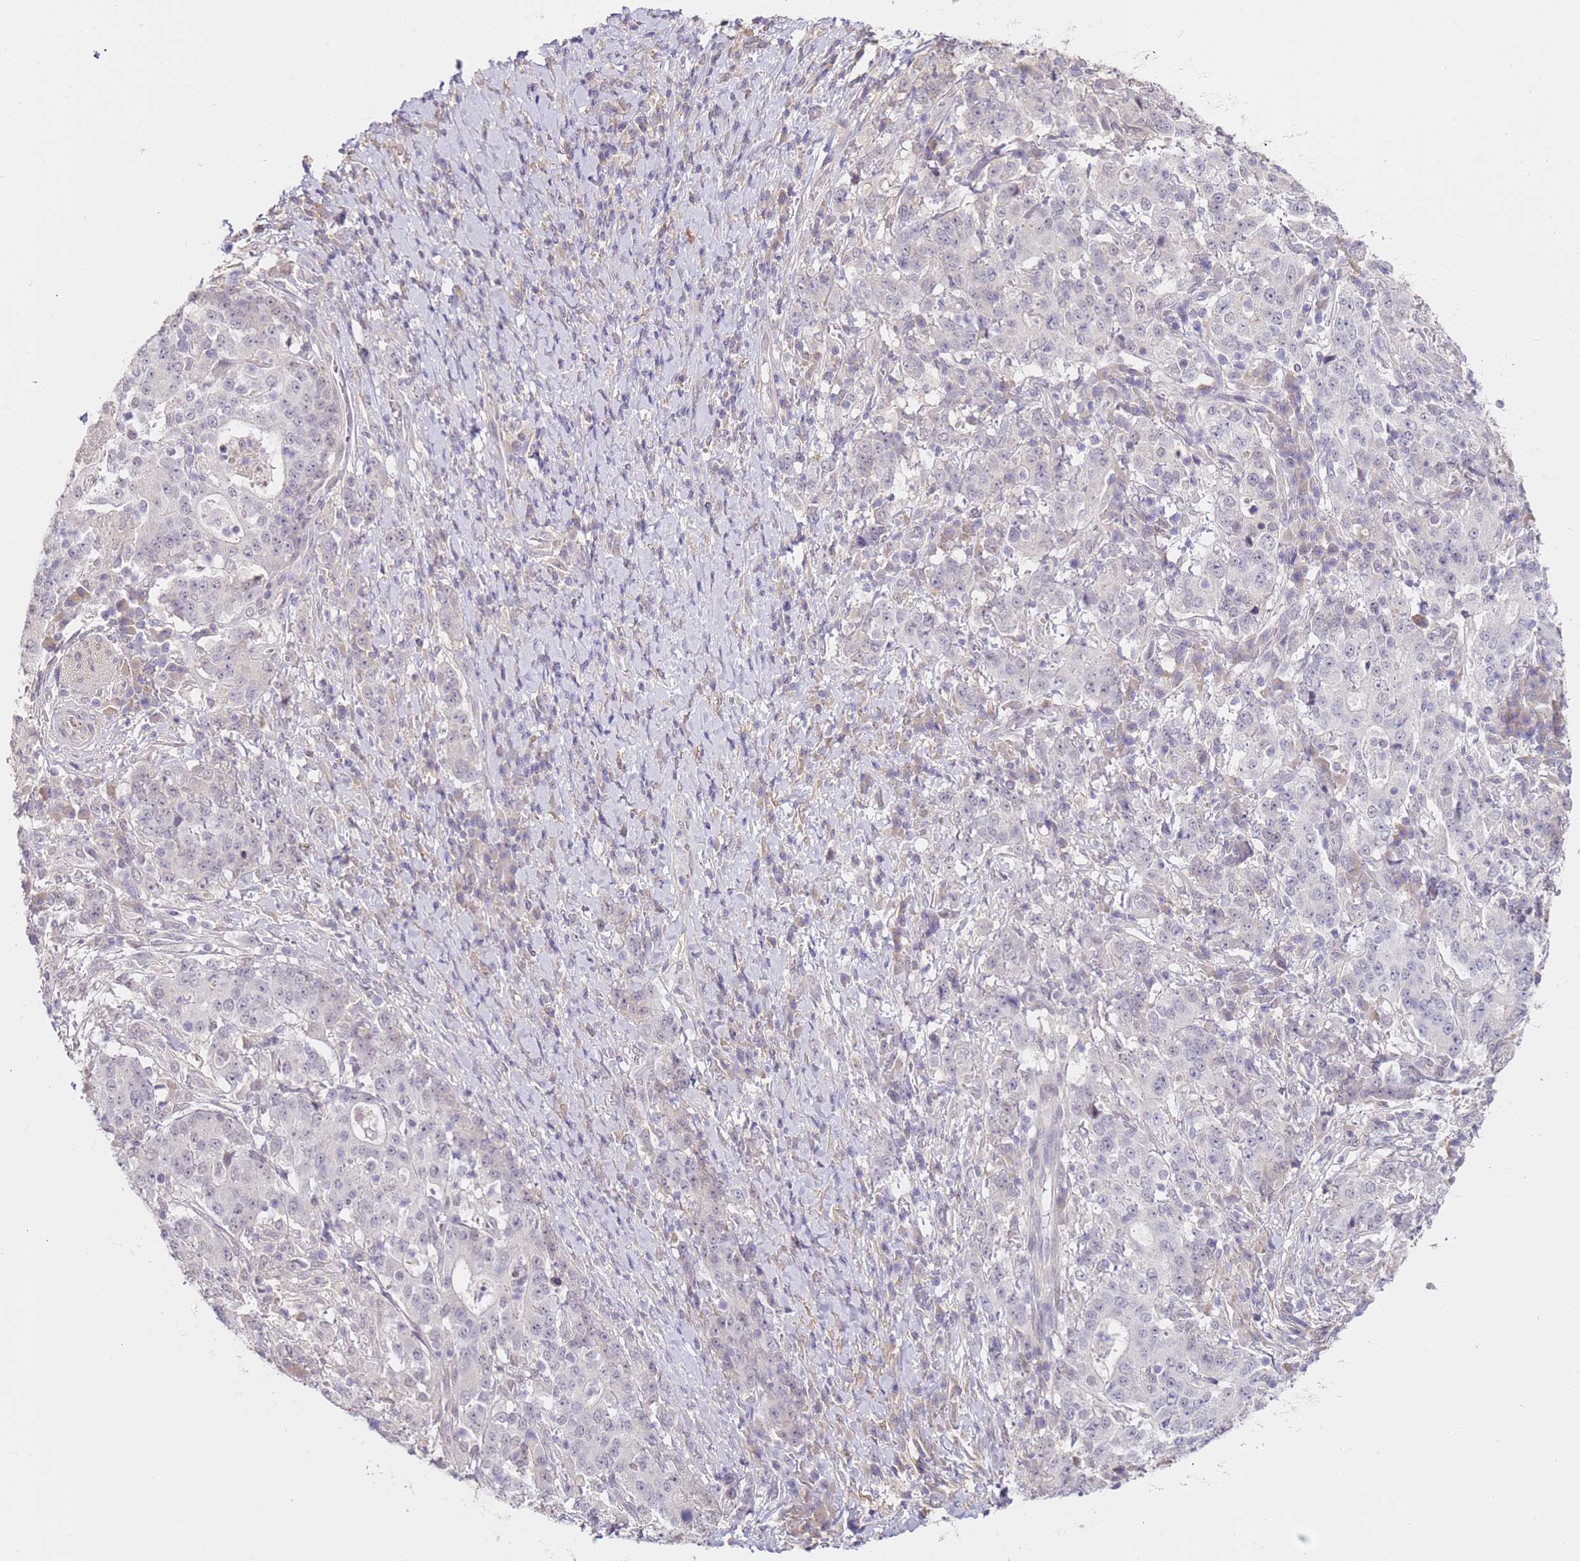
{"staining": {"intensity": "negative", "quantity": "none", "location": "none"}, "tissue": "stomach cancer", "cell_type": "Tumor cells", "image_type": "cancer", "snomed": [{"axis": "morphology", "description": "Normal tissue, NOS"}, {"axis": "morphology", "description": "Adenocarcinoma, NOS"}, {"axis": "topography", "description": "Stomach, upper"}, {"axis": "topography", "description": "Stomach"}], "caption": "A photomicrograph of human stomach adenocarcinoma is negative for staining in tumor cells.", "gene": "WDR93", "patient": {"sex": "male", "age": 59}}